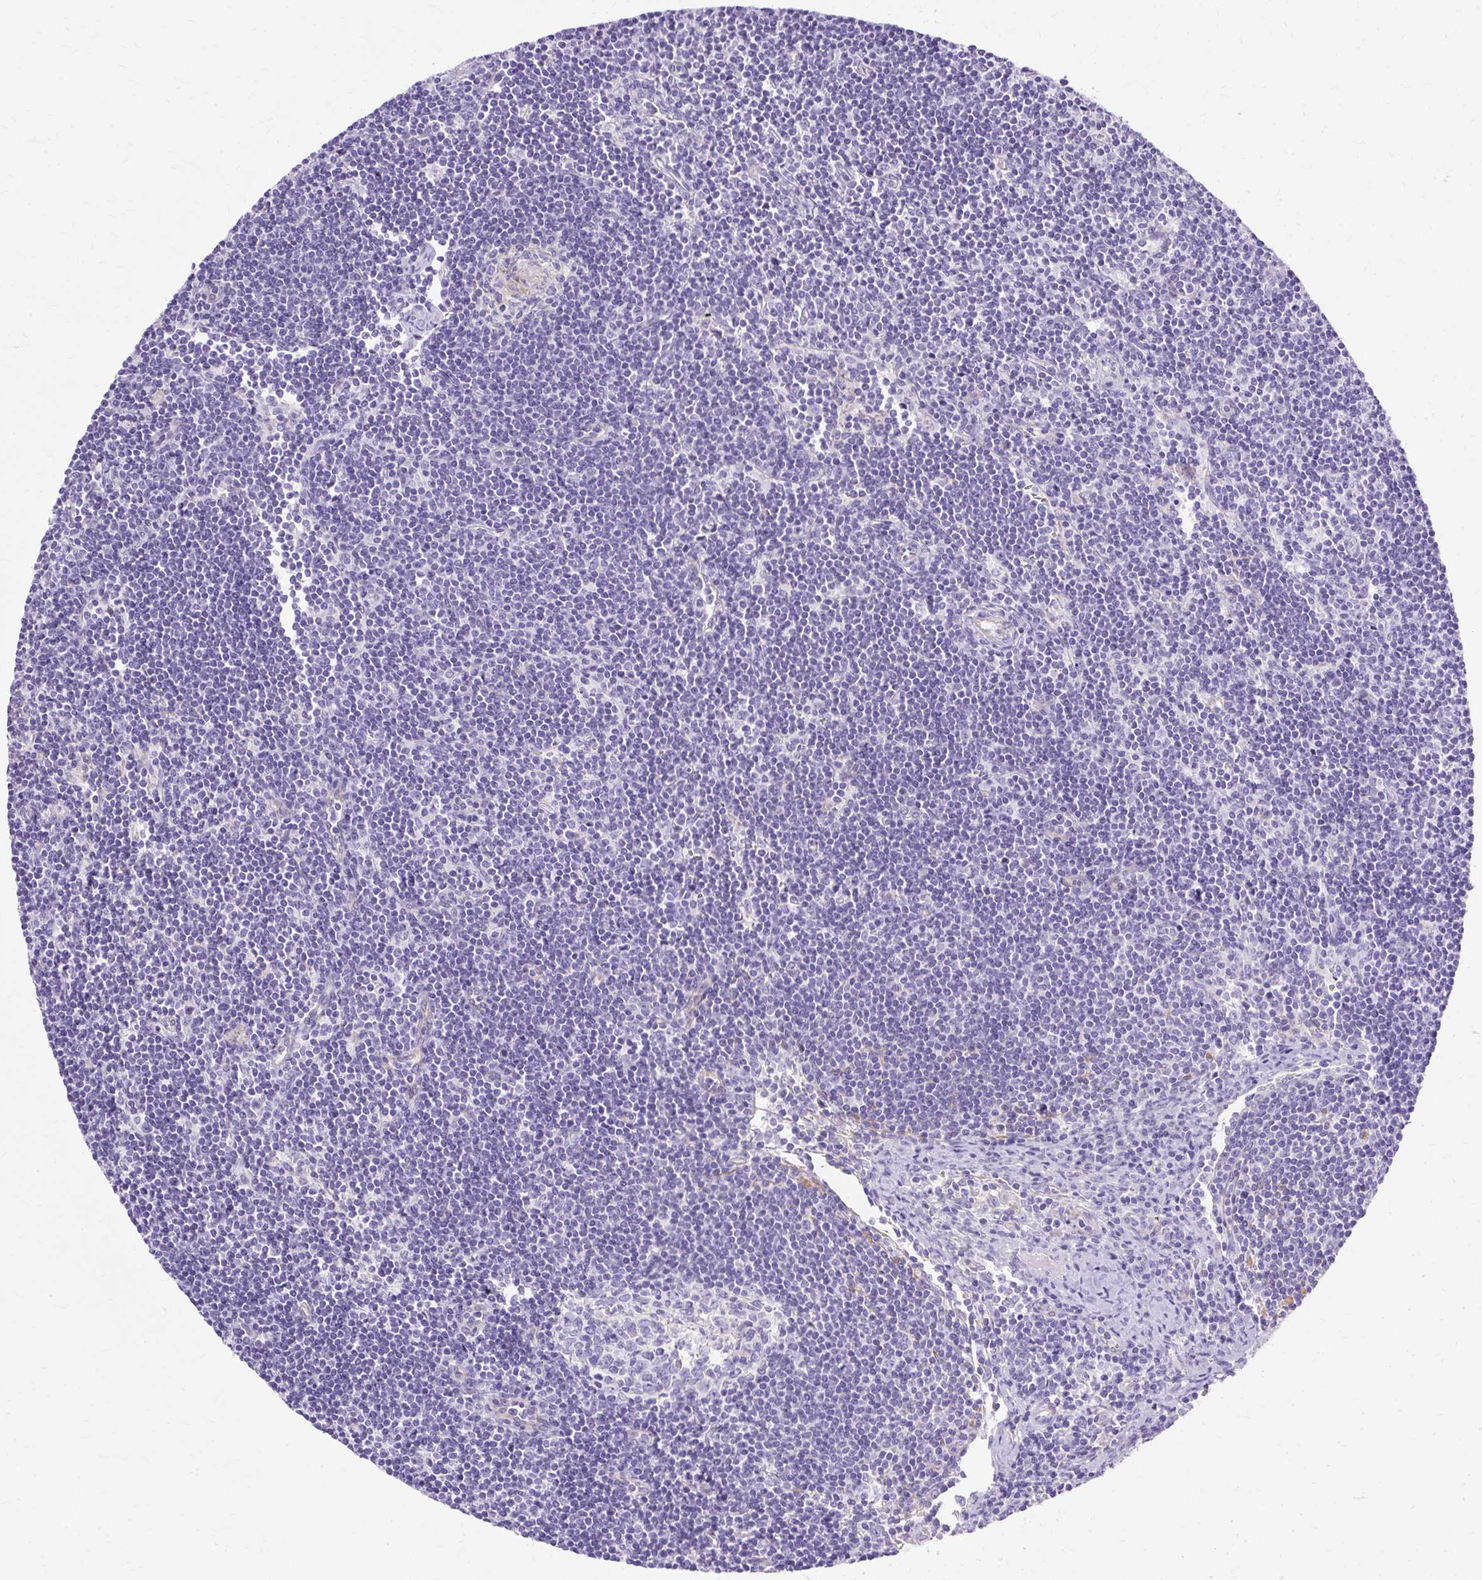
{"staining": {"intensity": "negative", "quantity": "none", "location": "none"}, "tissue": "lymph node", "cell_type": "Germinal center cells", "image_type": "normal", "snomed": [{"axis": "morphology", "description": "Normal tissue, NOS"}, {"axis": "topography", "description": "Lymph node"}], "caption": "This is an immunohistochemistry histopathology image of normal human lymph node. There is no expression in germinal center cells.", "gene": "MYO6", "patient": {"sex": "female", "age": 29}}